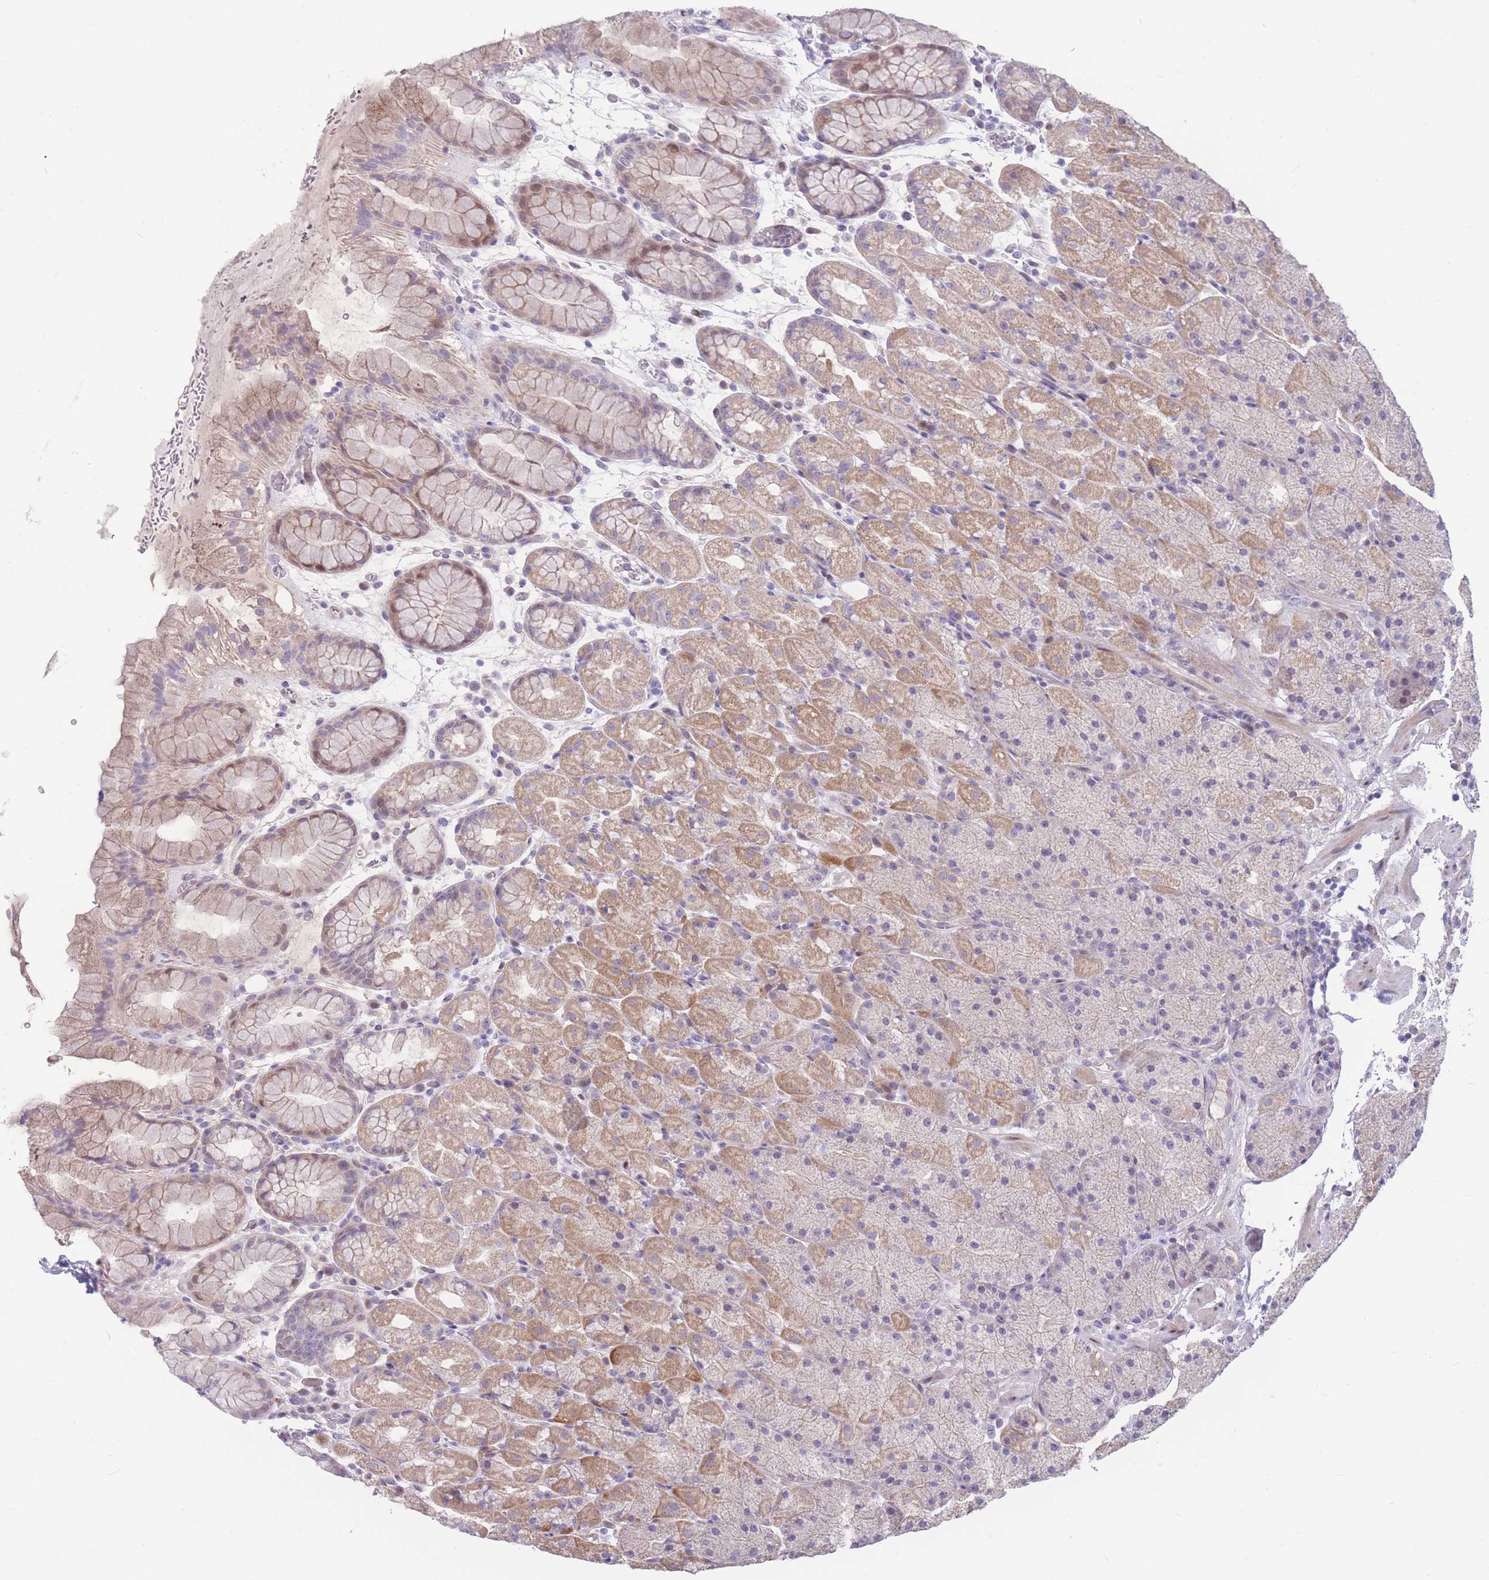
{"staining": {"intensity": "moderate", "quantity": "25%-75%", "location": "cytoplasmic/membranous"}, "tissue": "stomach", "cell_type": "Glandular cells", "image_type": "normal", "snomed": [{"axis": "morphology", "description": "Normal tissue, NOS"}, {"axis": "topography", "description": "Stomach, upper"}, {"axis": "topography", "description": "Stomach, lower"}], "caption": "Protein expression analysis of unremarkable stomach demonstrates moderate cytoplasmic/membranous positivity in about 25%-75% of glandular cells.", "gene": "SHCBP1", "patient": {"sex": "male", "age": 67}}